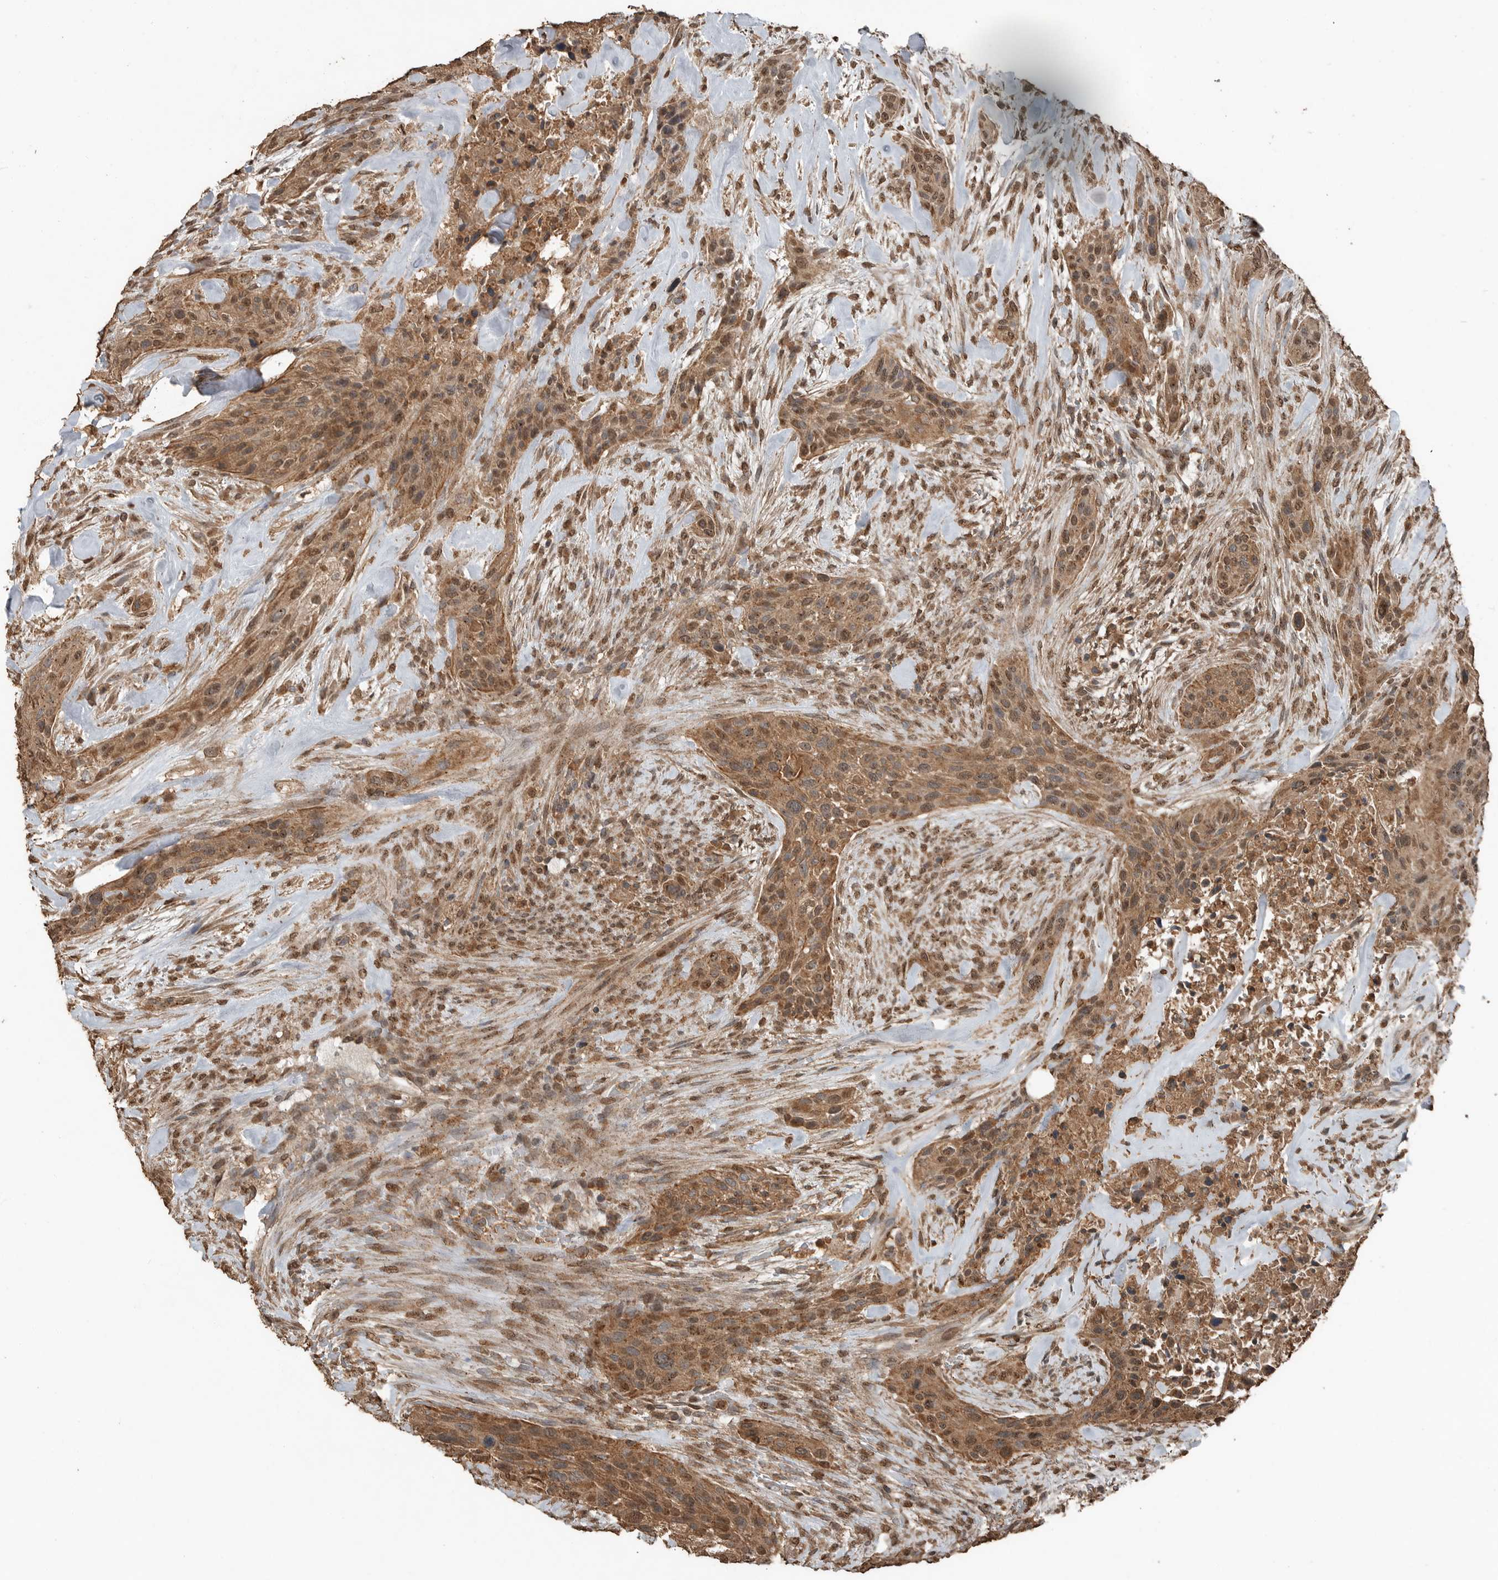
{"staining": {"intensity": "moderate", "quantity": ">75%", "location": "cytoplasmic/membranous,nuclear"}, "tissue": "urothelial cancer", "cell_type": "Tumor cells", "image_type": "cancer", "snomed": [{"axis": "morphology", "description": "Urothelial carcinoma, High grade"}, {"axis": "topography", "description": "Urinary bladder"}], "caption": "Protein staining of urothelial cancer tissue reveals moderate cytoplasmic/membranous and nuclear expression in about >75% of tumor cells.", "gene": "BLZF1", "patient": {"sex": "male", "age": 35}}